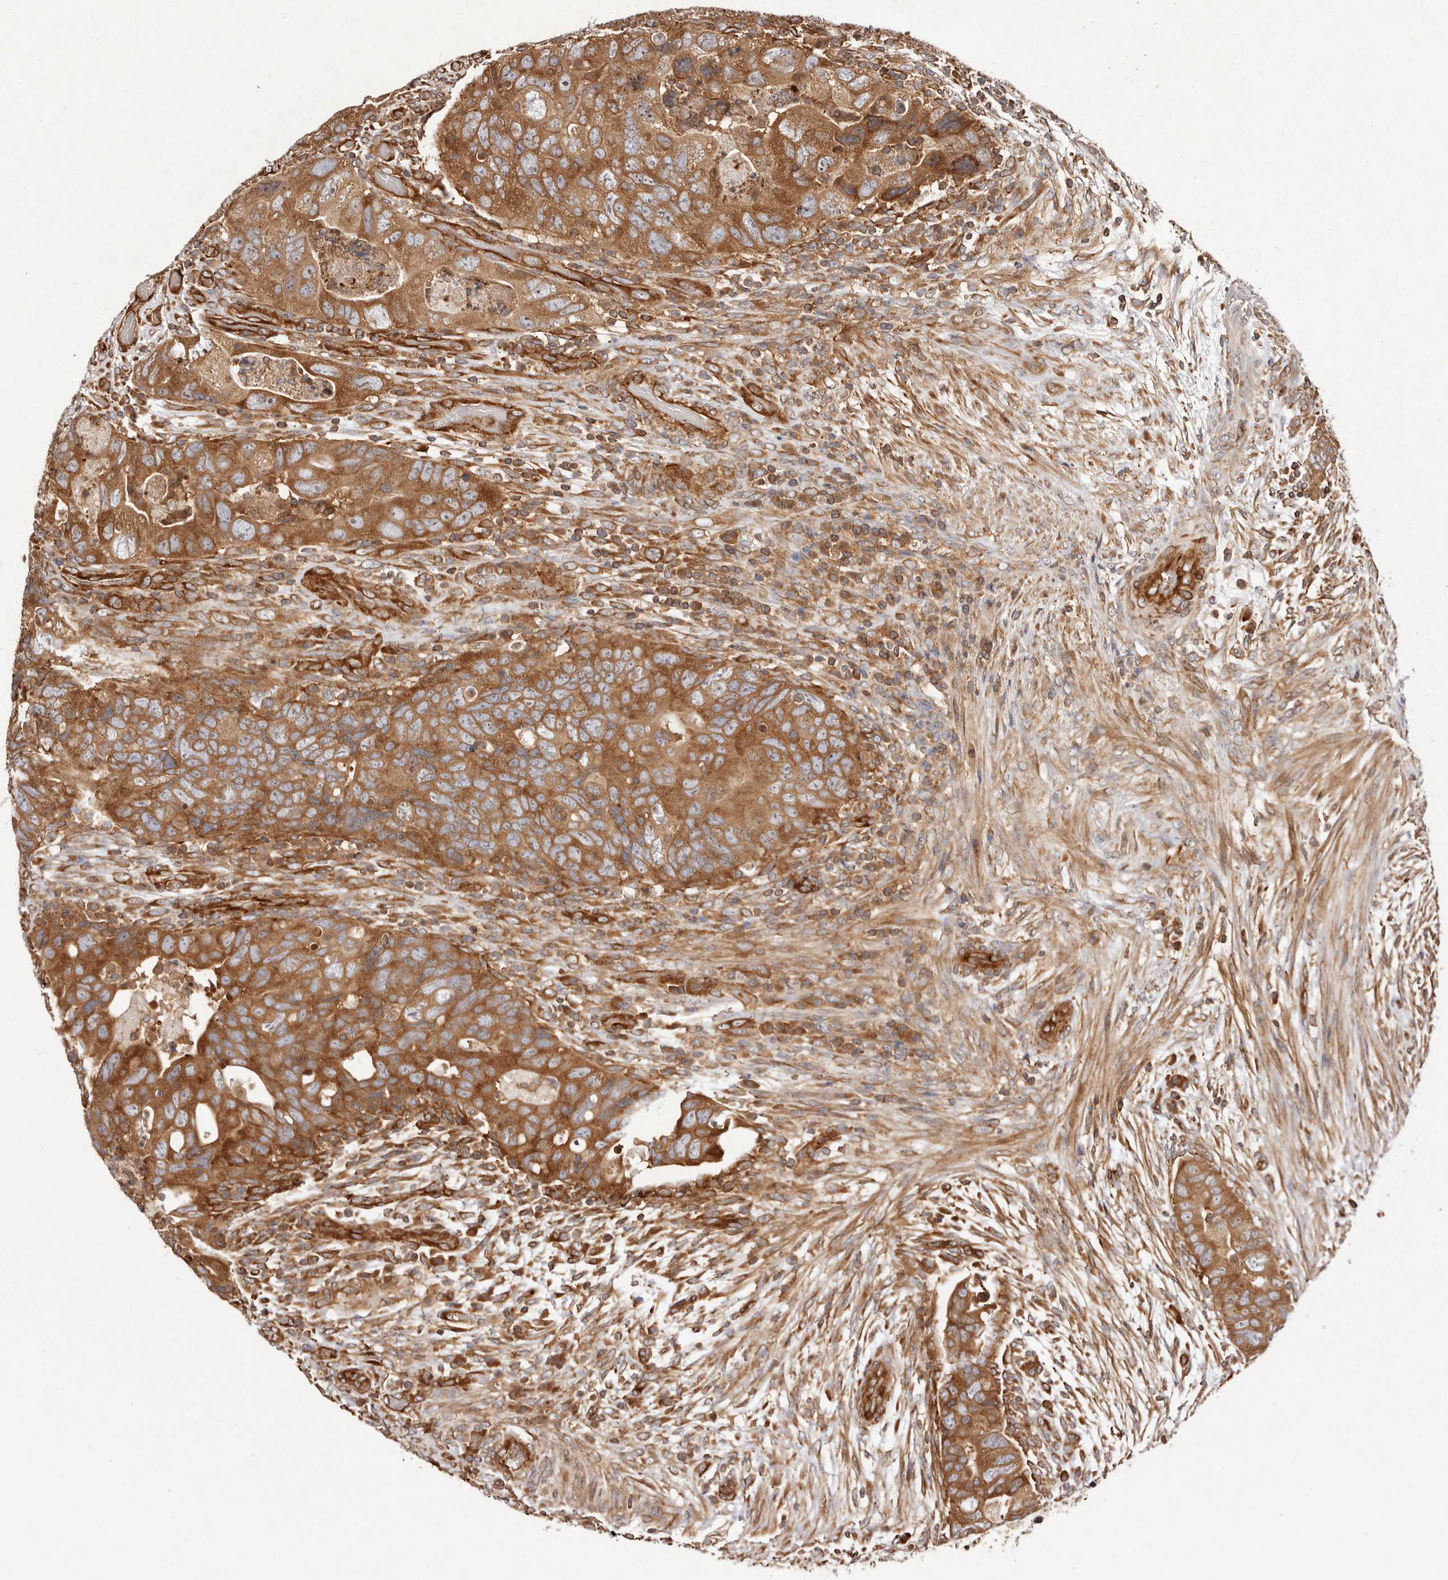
{"staining": {"intensity": "moderate", "quantity": ">75%", "location": "cytoplasmic/membranous"}, "tissue": "colorectal cancer", "cell_type": "Tumor cells", "image_type": "cancer", "snomed": [{"axis": "morphology", "description": "Adenocarcinoma, NOS"}, {"axis": "topography", "description": "Rectum"}], "caption": "Moderate cytoplasmic/membranous protein positivity is present in about >75% of tumor cells in colorectal adenocarcinoma.", "gene": "RPS6", "patient": {"sex": "male", "age": 63}}